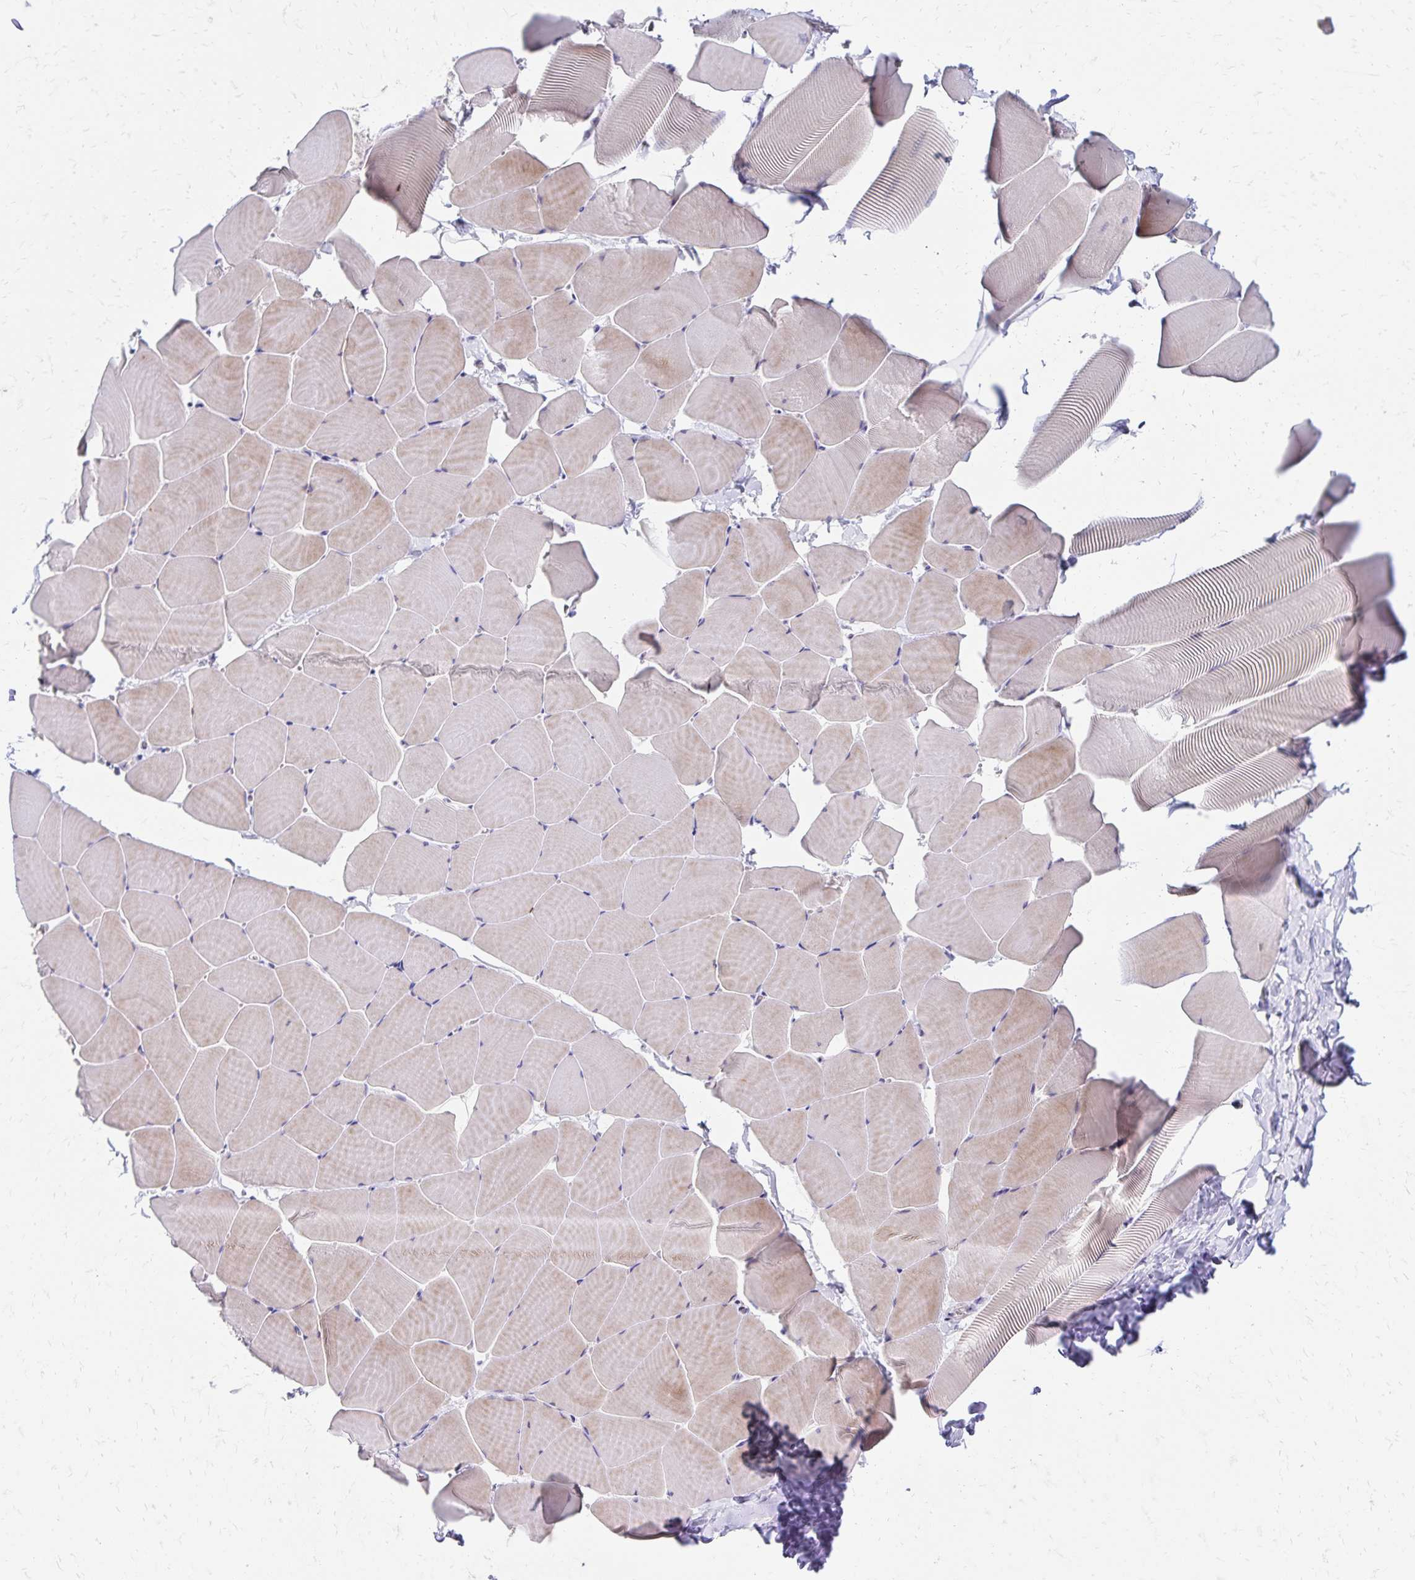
{"staining": {"intensity": "moderate", "quantity": "25%-75%", "location": "cytoplasmic/membranous"}, "tissue": "skeletal muscle", "cell_type": "Myocytes", "image_type": "normal", "snomed": [{"axis": "morphology", "description": "Normal tissue, NOS"}, {"axis": "topography", "description": "Skeletal muscle"}], "caption": "Immunohistochemical staining of unremarkable skeletal muscle shows 25%-75% levels of moderate cytoplasmic/membranous protein positivity in approximately 25%-75% of myocytes.", "gene": "NECAP1", "patient": {"sex": "male", "age": 25}}